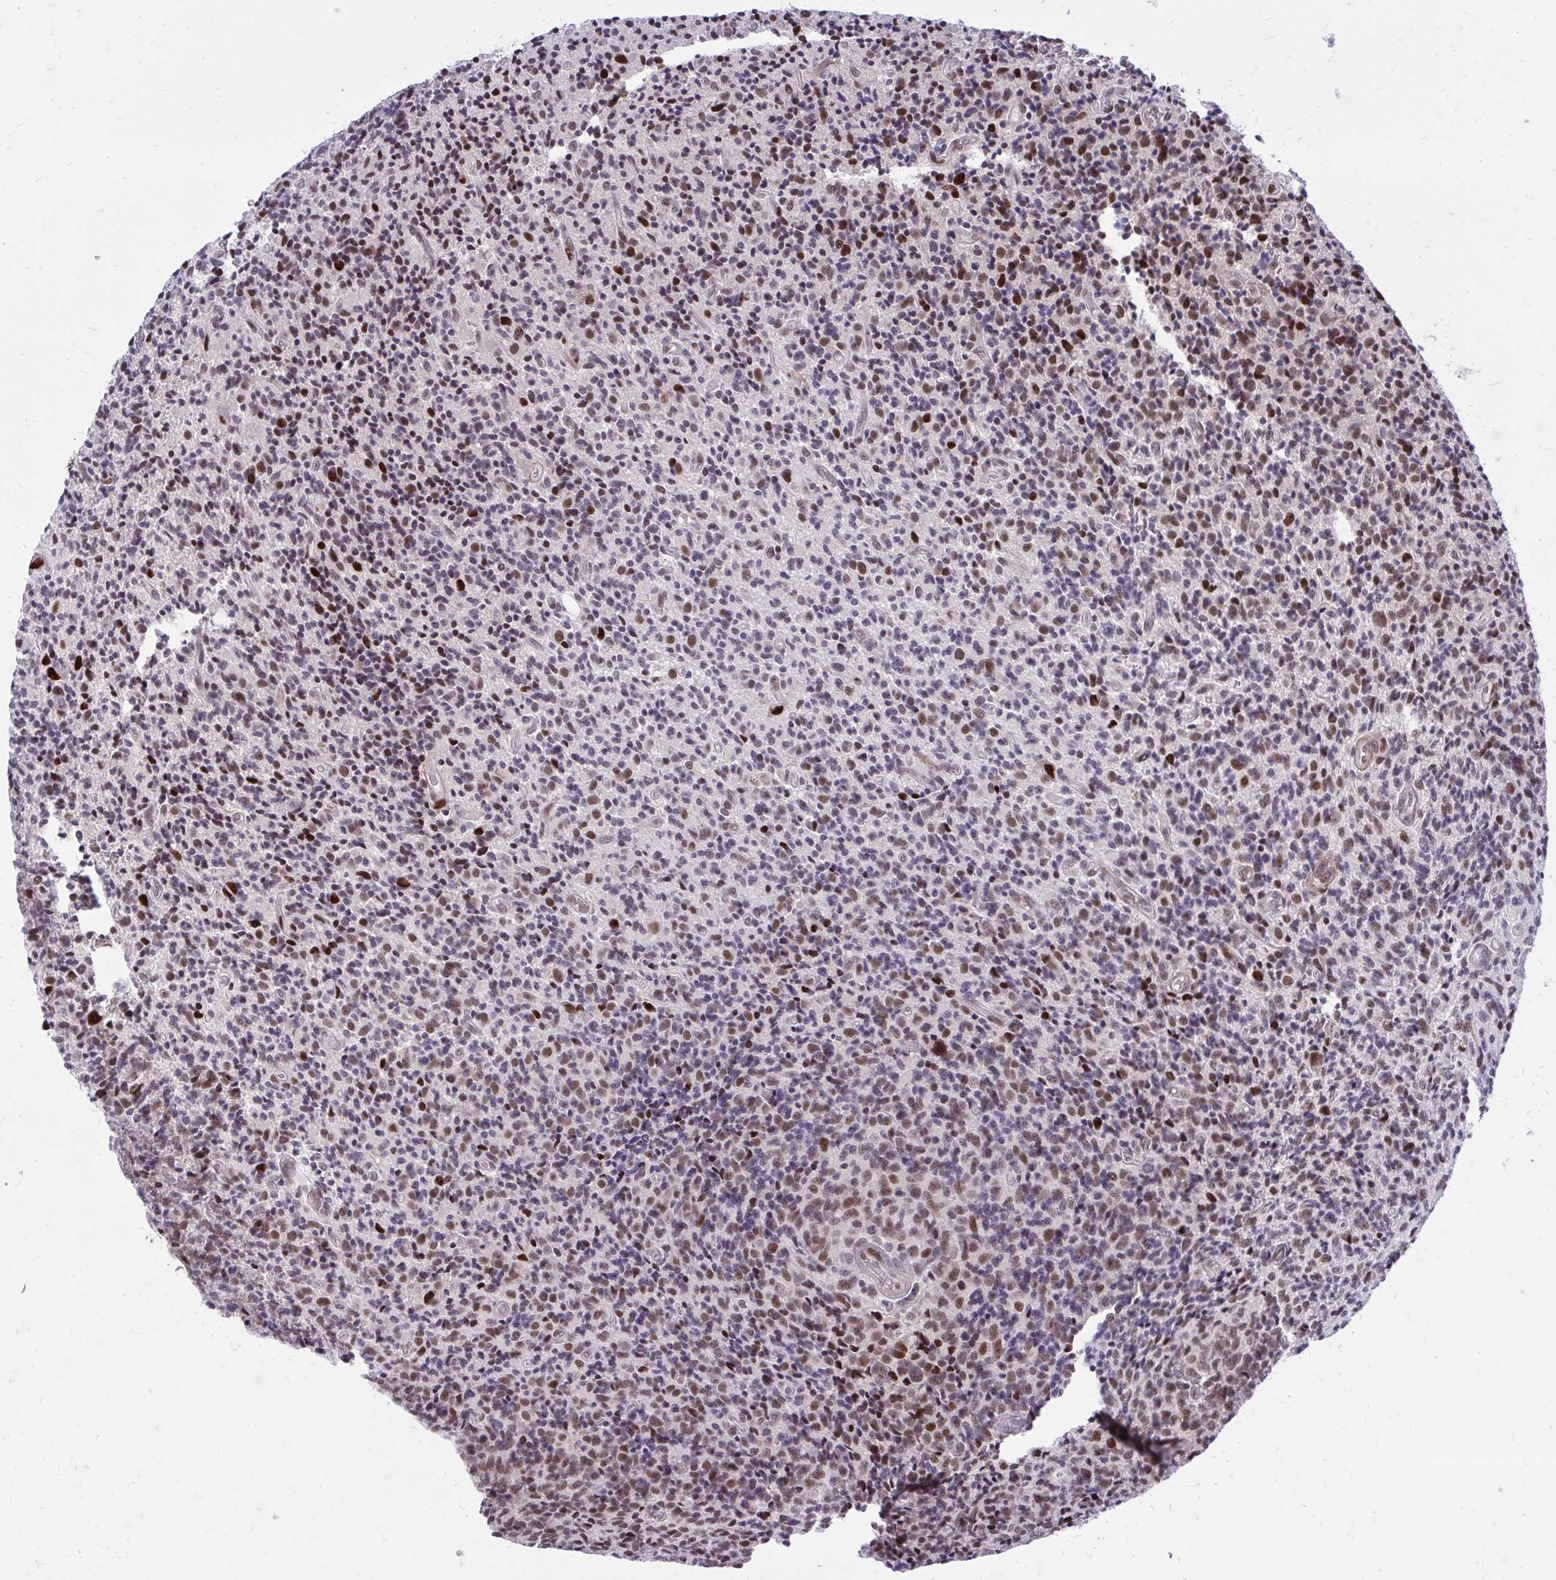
{"staining": {"intensity": "moderate", "quantity": "25%-75%", "location": "nuclear"}, "tissue": "glioma", "cell_type": "Tumor cells", "image_type": "cancer", "snomed": [{"axis": "morphology", "description": "Glioma, malignant, High grade"}, {"axis": "topography", "description": "Brain"}], "caption": "Brown immunohistochemical staining in human malignant high-grade glioma reveals moderate nuclear positivity in approximately 25%-75% of tumor cells.", "gene": "PSME4", "patient": {"sex": "male", "age": 76}}